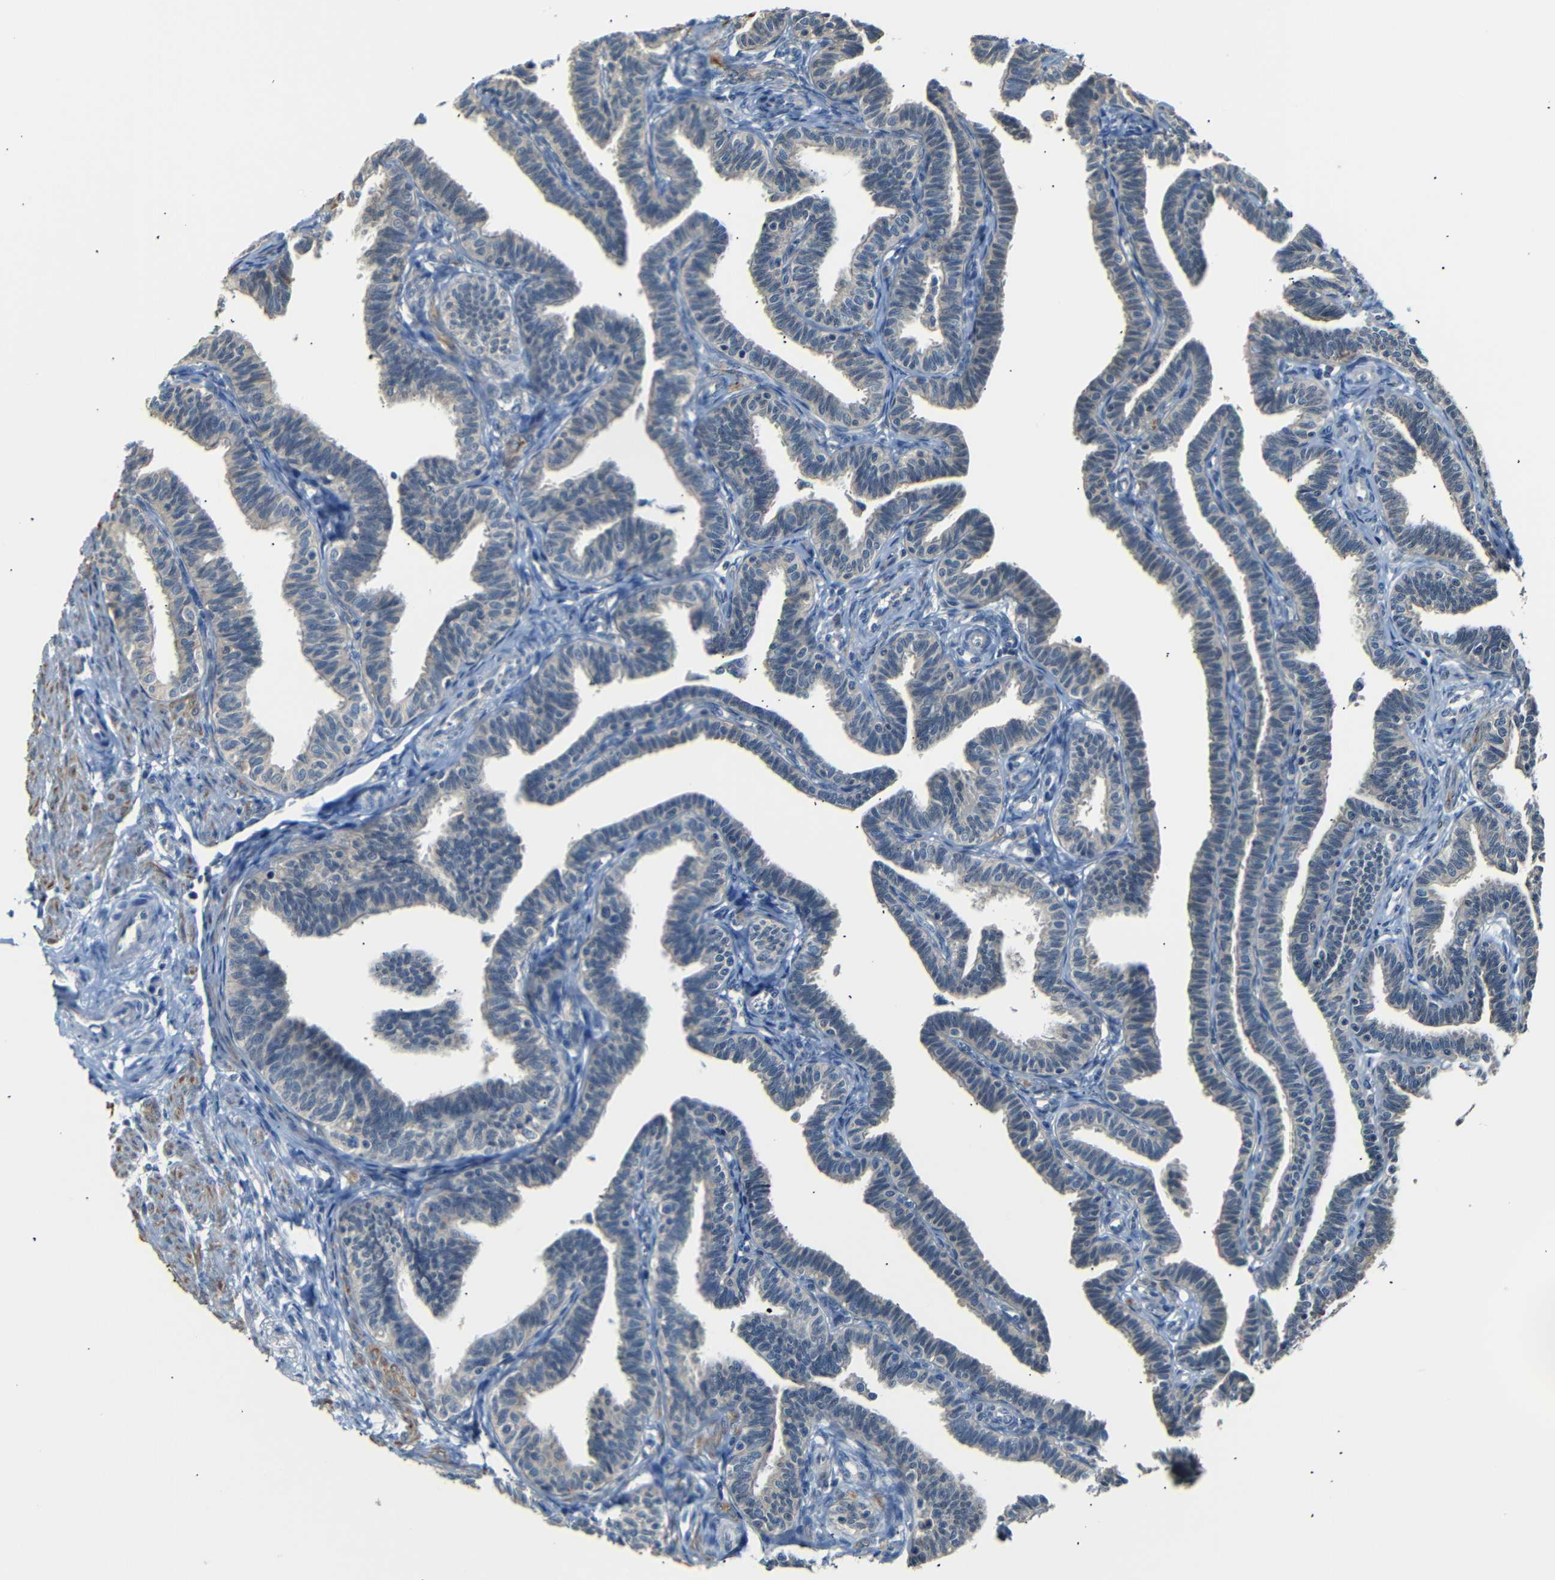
{"staining": {"intensity": "negative", "quantity": "none", "location": "none"}, "tissue": "fallopian tube", "cell_type": "Glandular cells", "image_type": "normal", "snomed": [{"axis": "morphology", "description": "Normal tissue, NOS"}, {"axis": "topography", "description": "Fallopian tube"}, {"axis": "topography", "description": "Ovary"}], "caption": "Human fallopian tube stained for a protein using immunohistochemistry (IHC) shows no staining in glandular cells.", "gene": "SFN", "patient": {"sex": "female", "age": 23}}